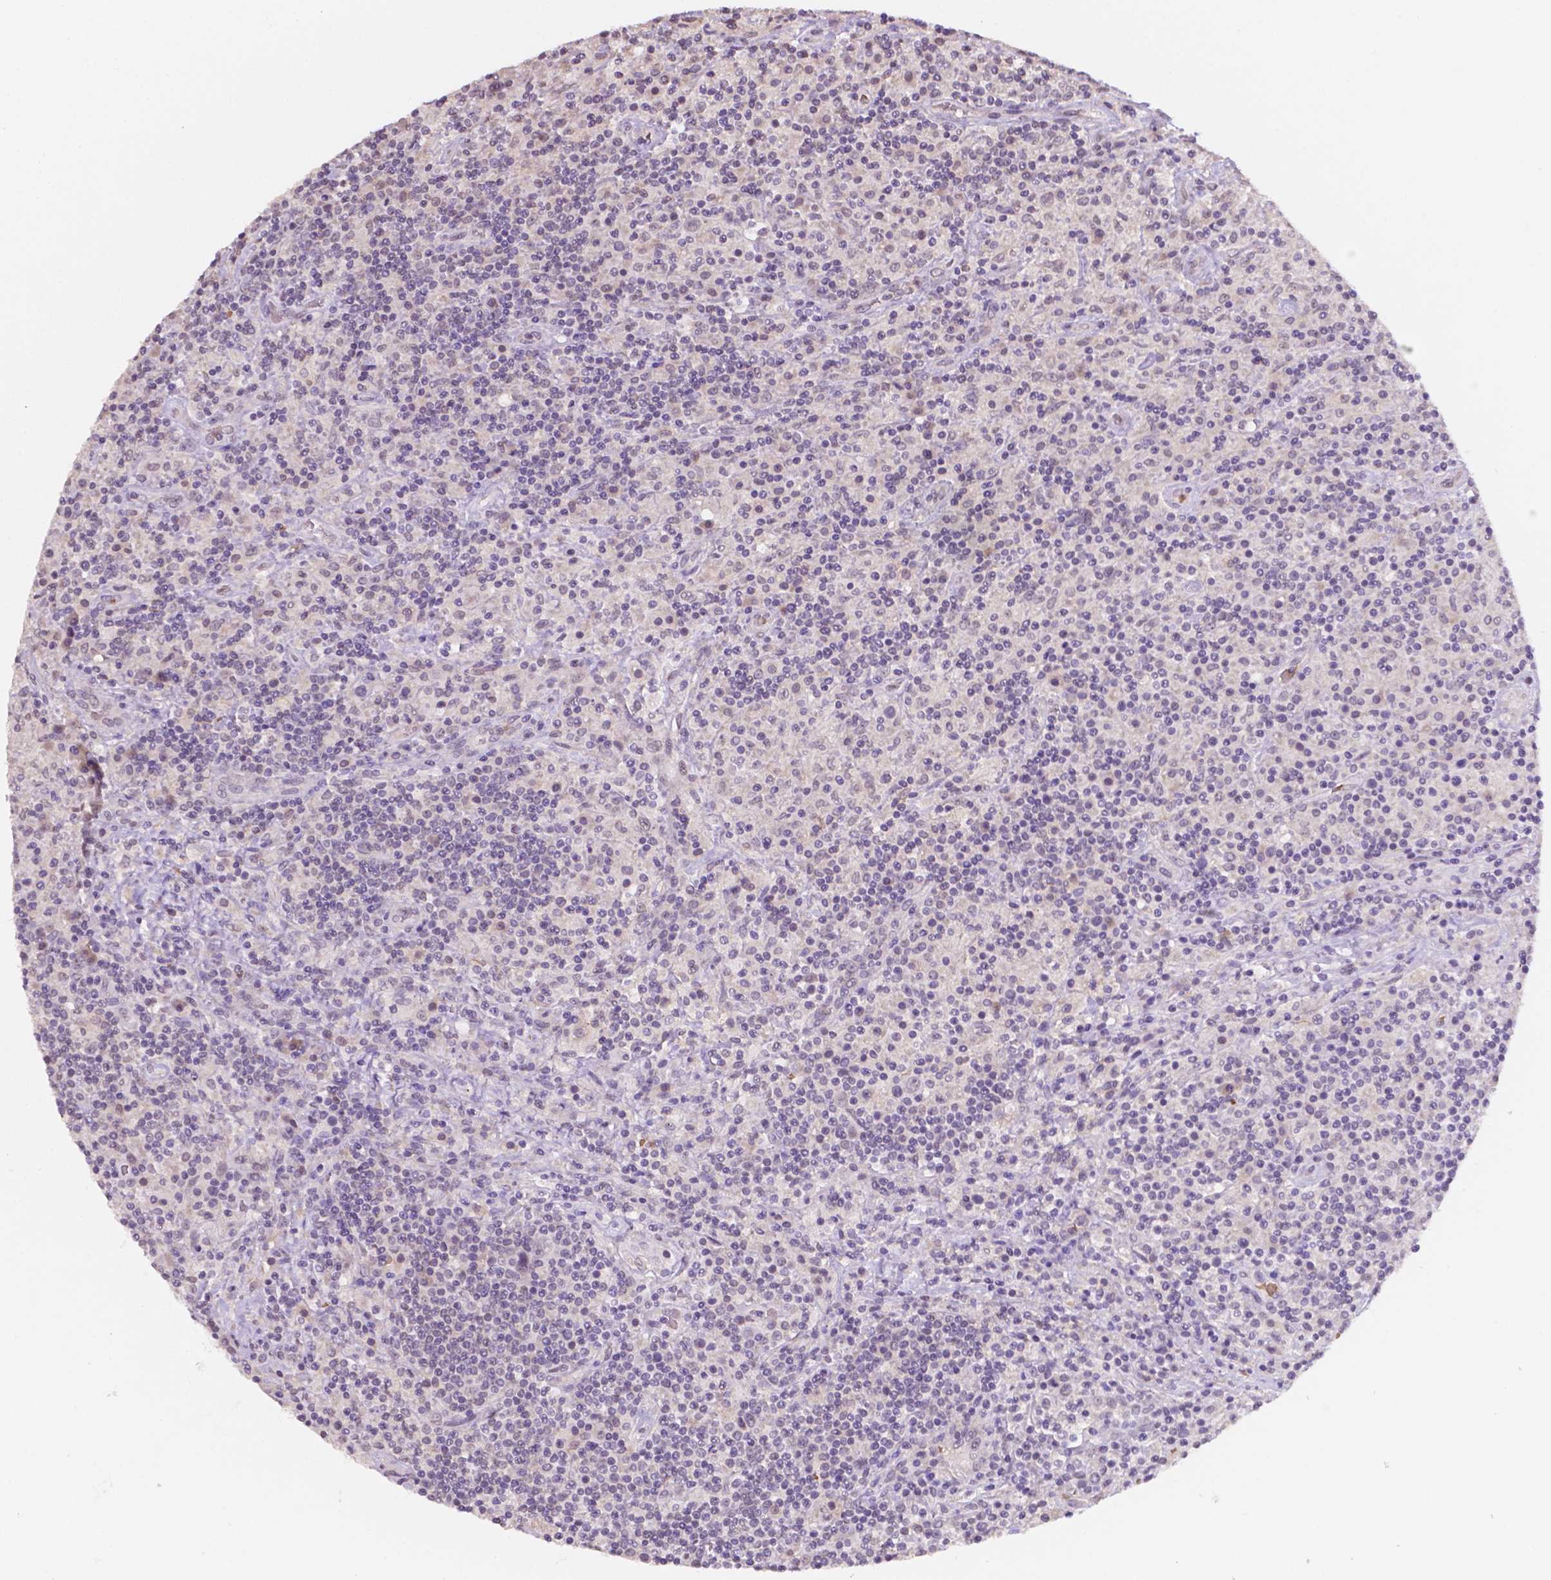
{"staining": {"intensity": "negative", "quantity": "none", "location": "none"}, "tissue": "lymphoma", "cell_type": "Tumor cells", "image_type": "cancer", "snomed": [{"axis": "morphology", "description": "Hodgkin's disease, NOS"}, {"axis": "topography", "description": "Lymph node"}], "caption": "The IHC micrograph has no significant positivity in tumor cells of Hodgkin's disease tissue.", "gene": "SHLD3", "patient": {"sex": "male", "age": 70}}